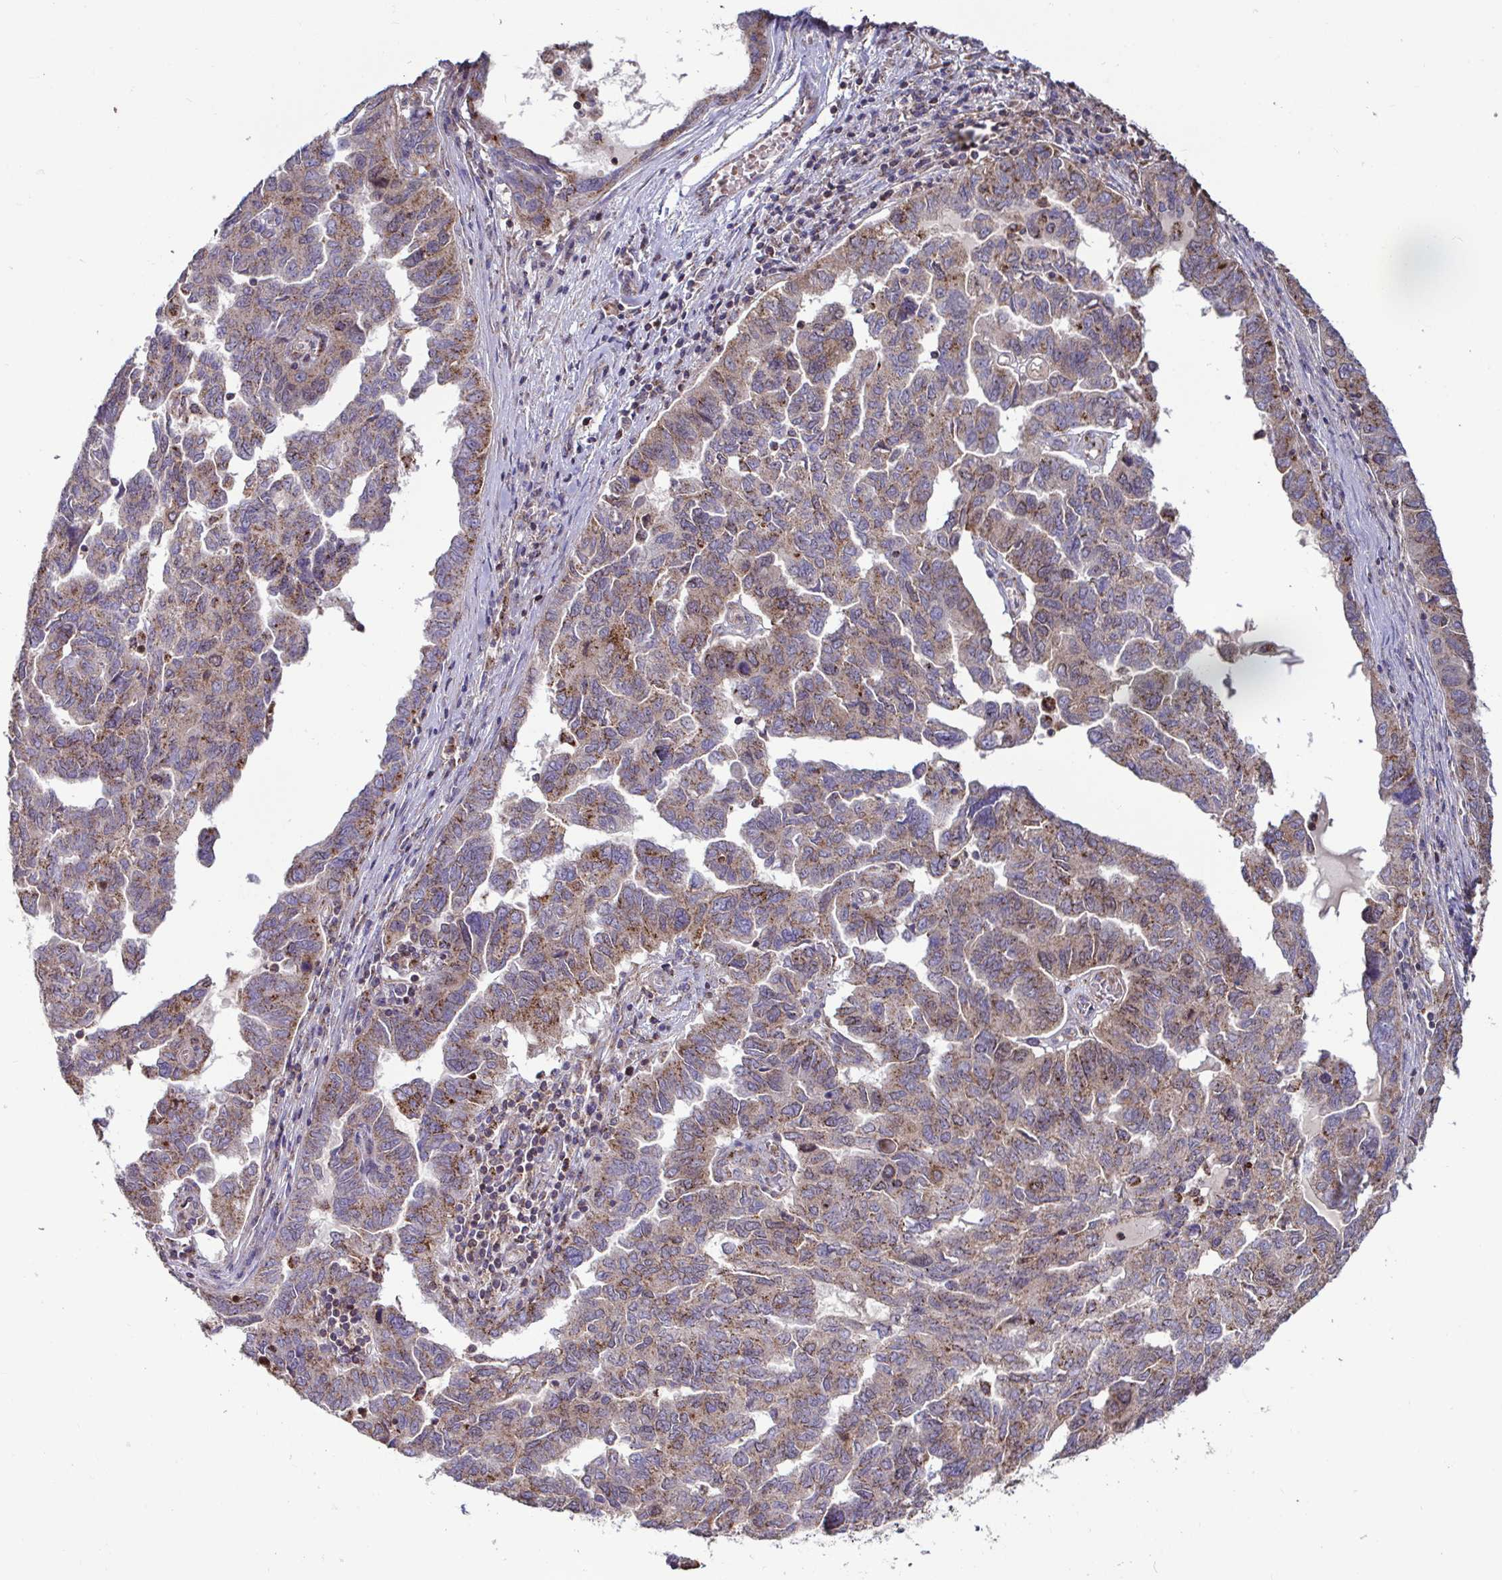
{"staining": {"intensity": "moderate", "quantity": ">75%", "location": "cytoplasmic/membranous"}, "tissue": "ovarian cancer", "cell_type": "Tumor cells", "image_type": "cancer", "snomed": [{"axis": "morphology", "description": "Cystadenocarcinoma, serous, NOS"}, {"axis": "topography", "description": "Ovary"}], "caption": "High-magnification brightfield microscopy of ovarian cancer (serous cystadenocarcinoma) stained with DAB (brown) and counterstained with hematoxylin (blue). tumor cells exhibit moderate cytoplasmic/membranous positivity is appreciated in approximately>75% of cells.", "gene": "SPRY1", "patient": {"sex": "female", "age": 64}}